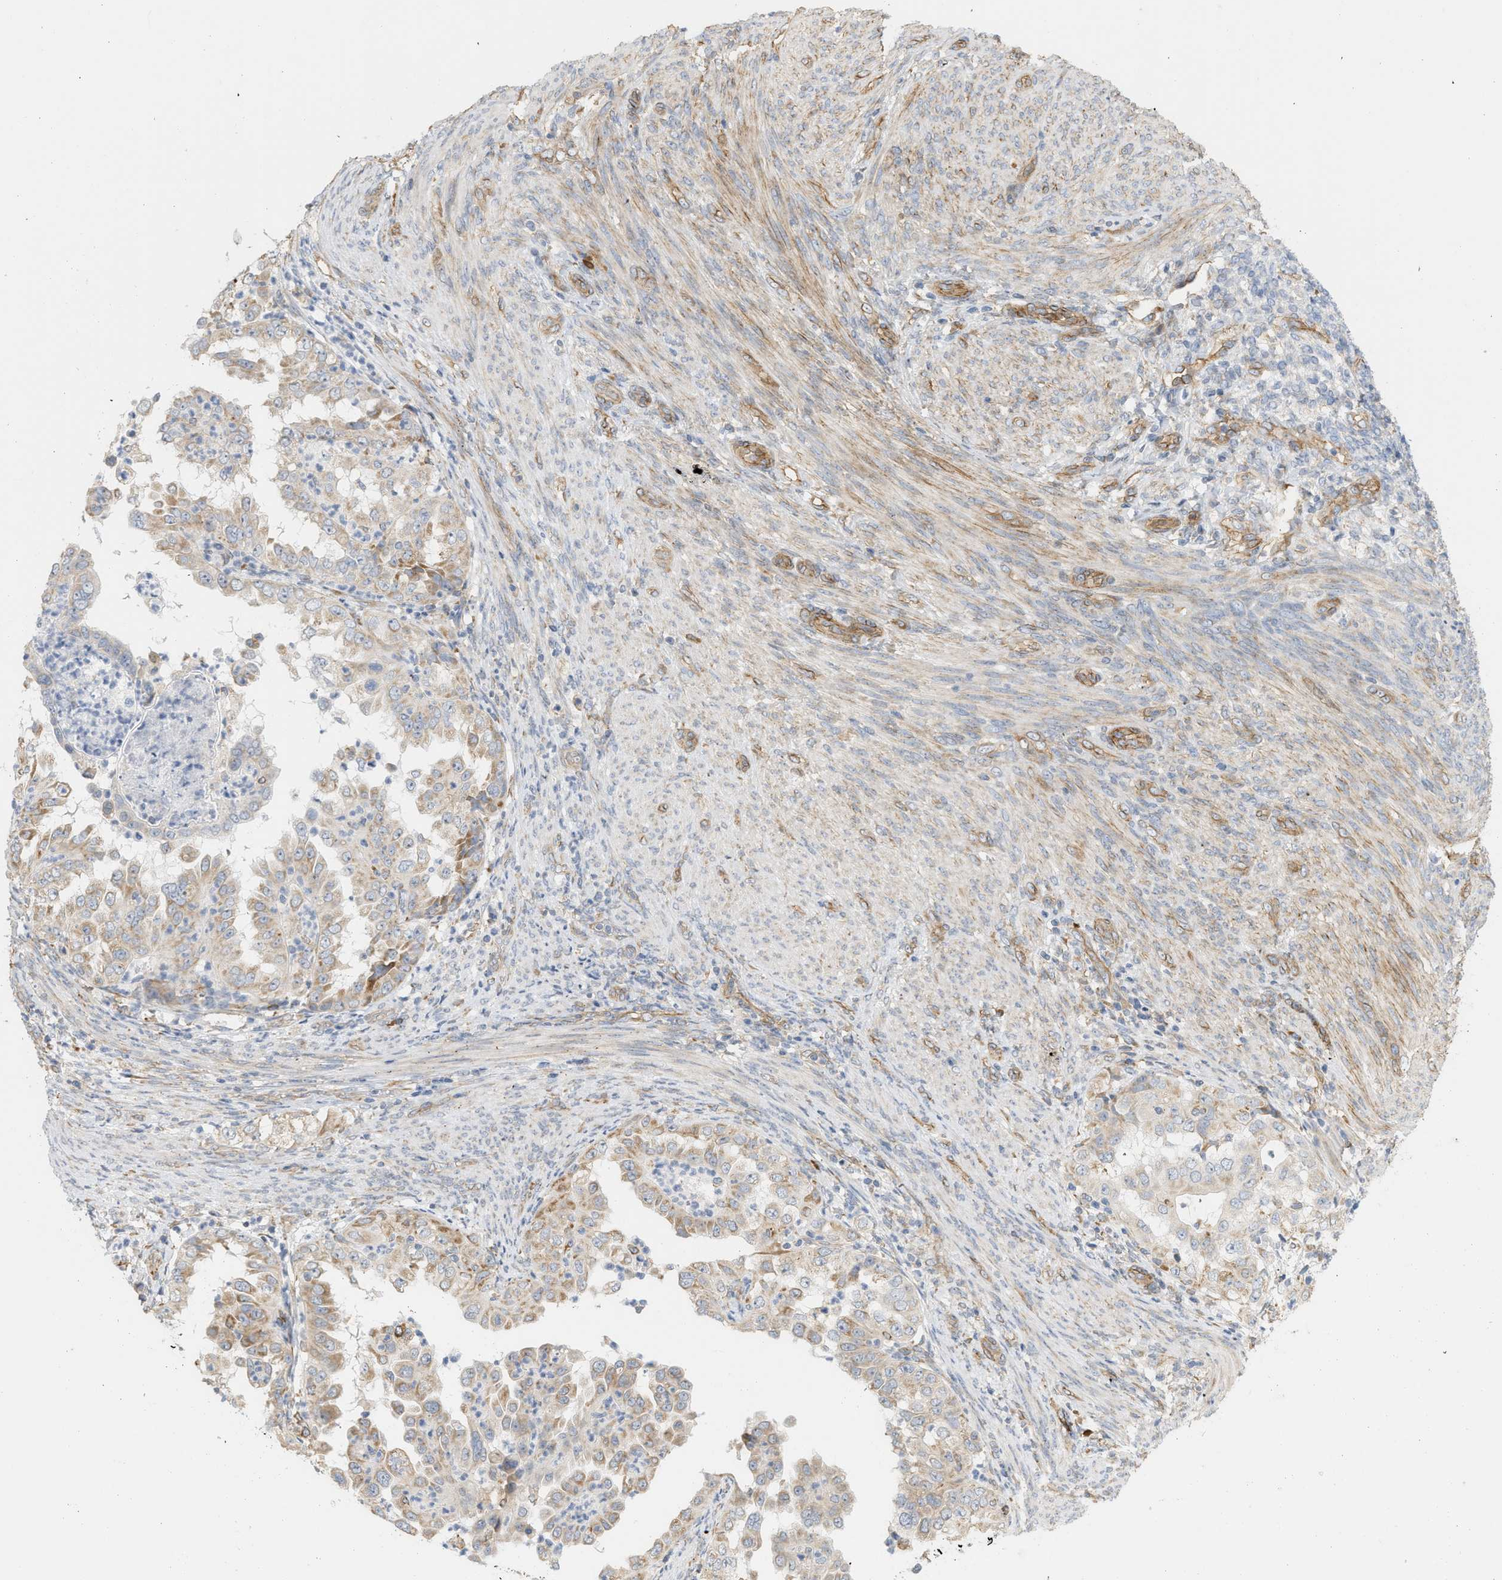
{"staining": {"intensity": "moderate", "quantity": ">75%", "location": "cytoplasmic/membranous"}, "tissue": "endometrial cancer", "cell_type": "Tumor cells", "image_type": "cancer", "snomed": [{"axis": "morphology", "description": "Adenocarcinoma, NOS"}, {"axis": "topography", "description": "Endometrium"}], "caption": "Tumor cells show moderate cytoplasmic/membranous positivity in approximately >75% of cells in endometrial cancer (adenocarcinoma).", "gene": "SVOP", "patient": {"sex": "female", "age": 85}}